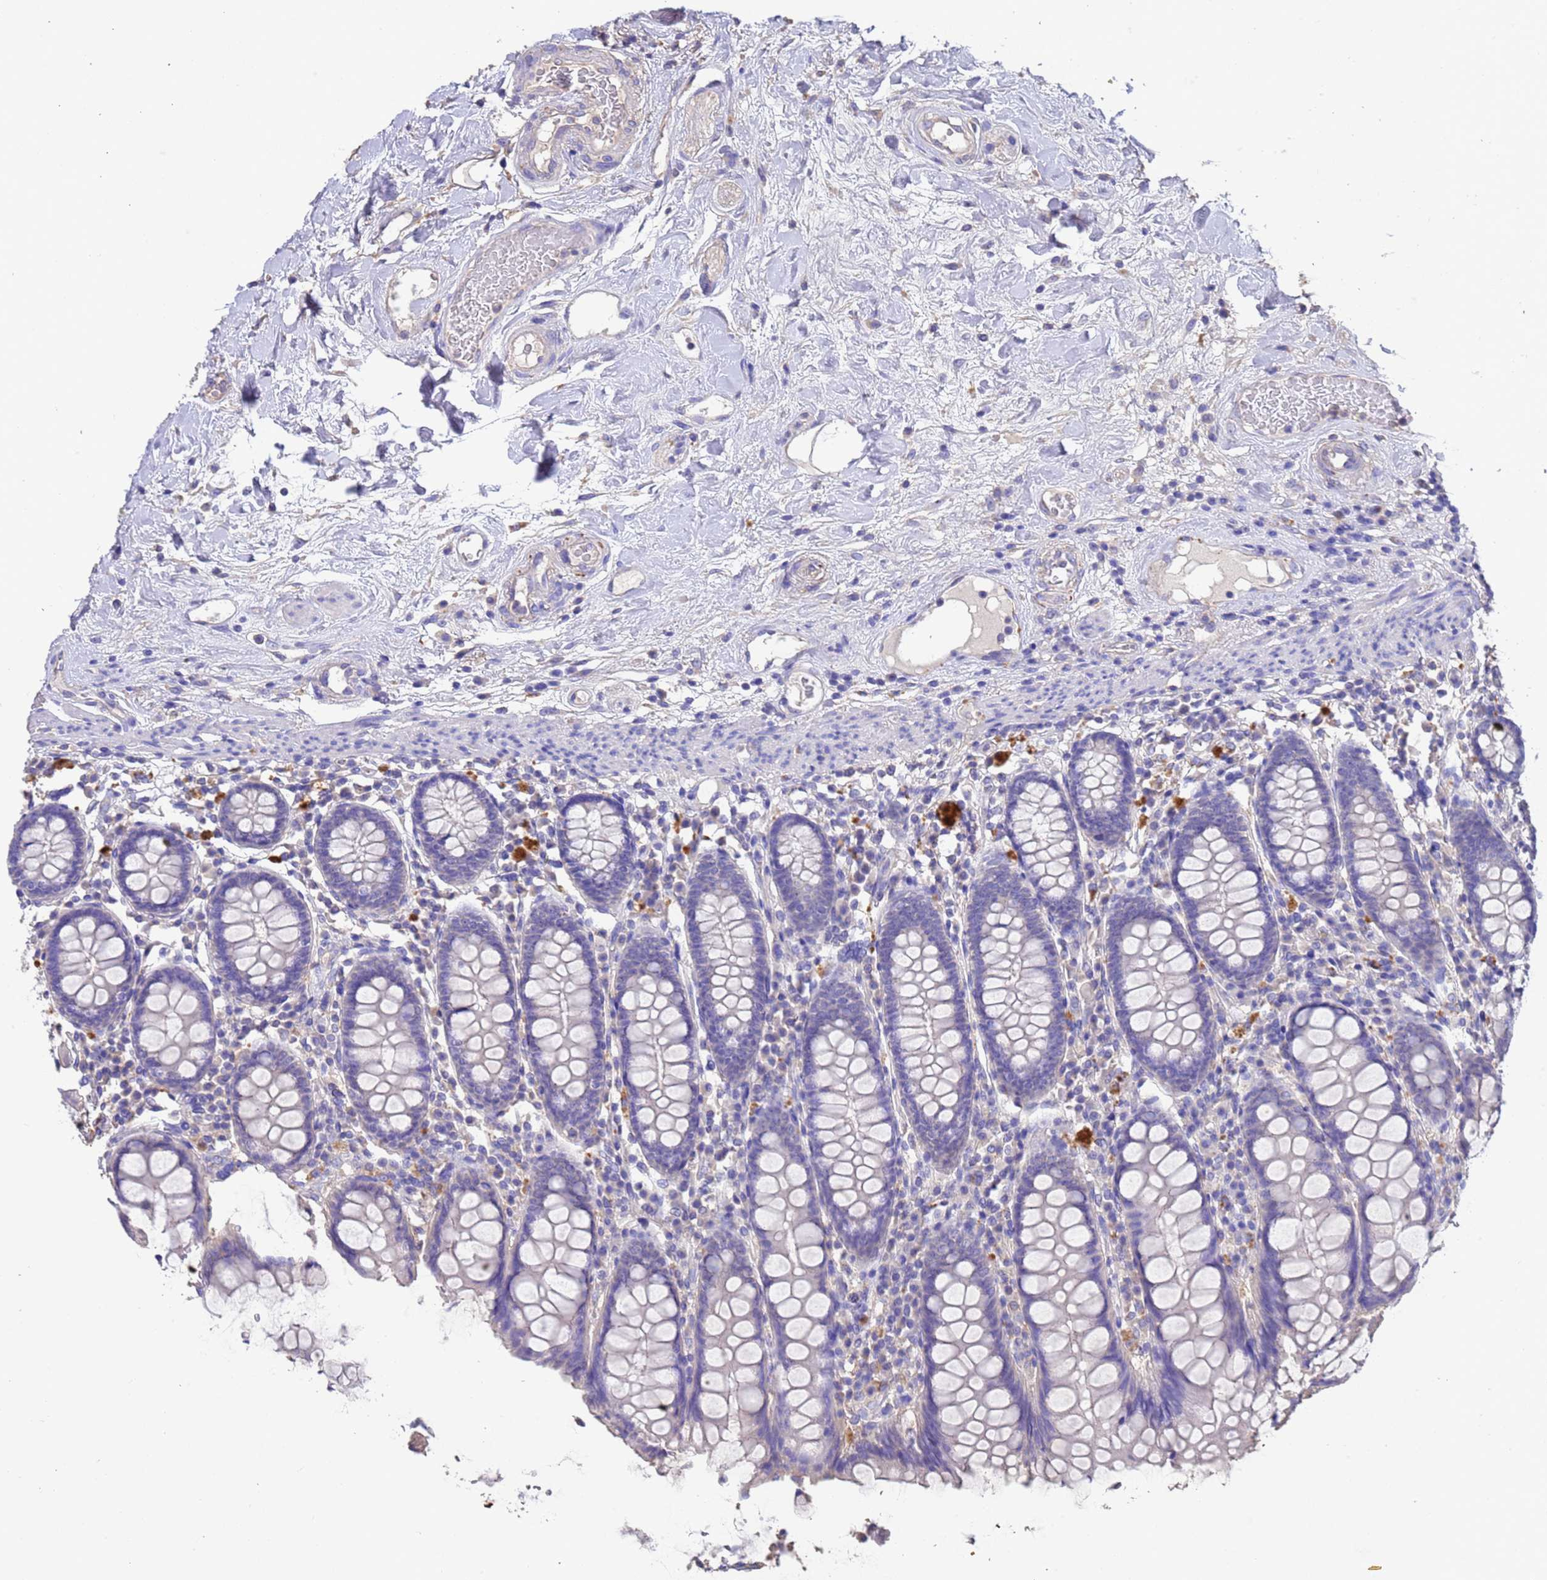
{"staining": {"intensity": "negative", "quantity": "none", "location": "none"}, "tissue": "colon", "cell_type": "Endothelial cells", "image_type": "normal", "snomed": [{"axis": "morphology", "description": "Normal tissue, NOS"}, {"axis": "topography", "description": "Colon"}], "caption": "A high-resolution histopathology image shows immunohistochemistry staining of benign colon, which demonstrates no significant staining in endothelial cells.", "gene": "SRL", "patient": {"sex": "female", "age": 79}}